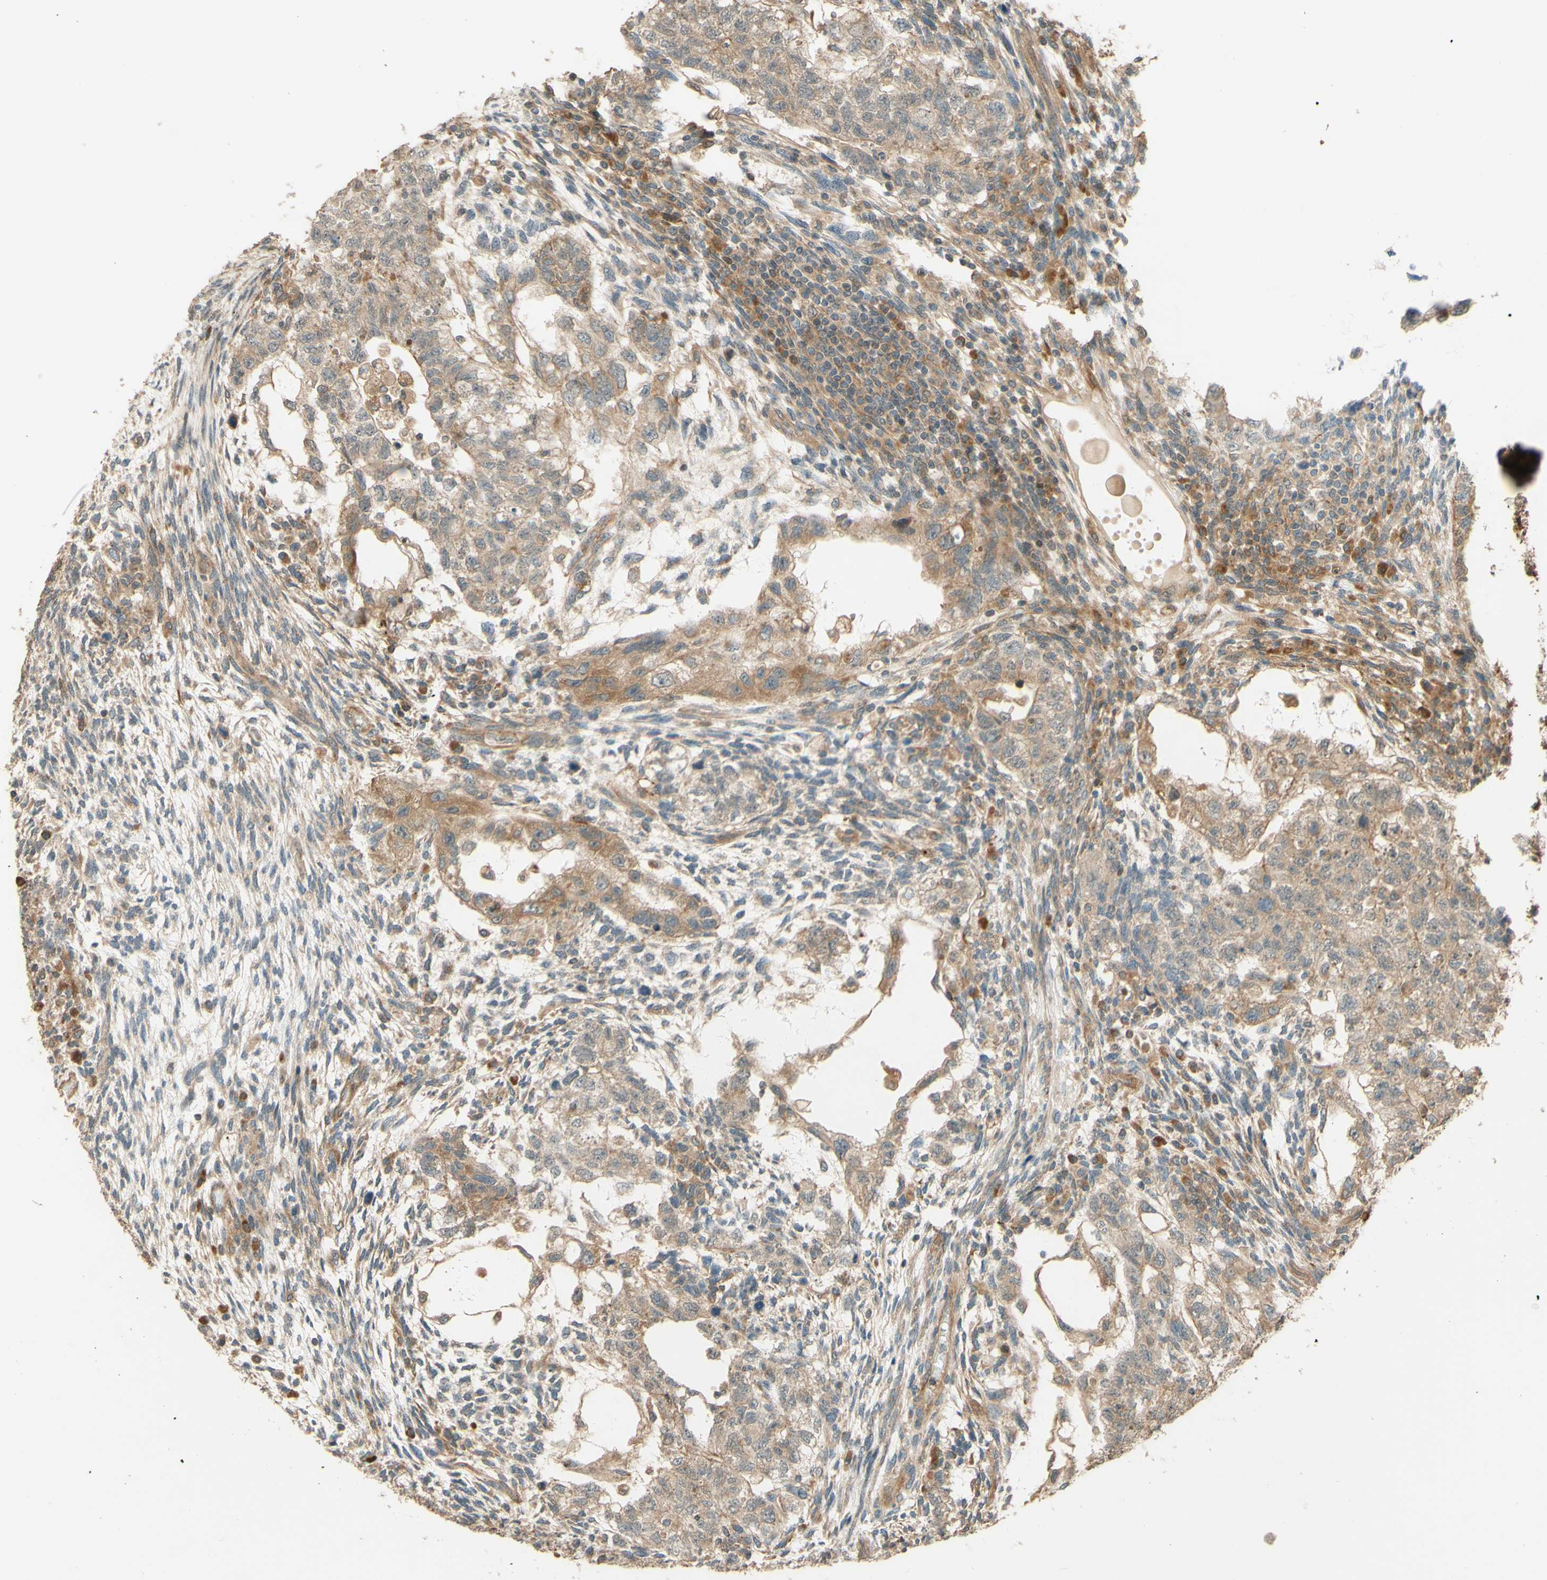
{"staining": {"intensity": "weak", "quantity": ">75%", "location": "cytoplasmic/membranous"}, "tissue": "testis cancer", "cell_type": "Tumor cells", "image_type": "cancer", "snomed": [{"axis": "morphology", "description": "Normal tissue, NOS"}, {"axis": "morphology", "description": "Carcinoma, Embryonal, NOS"}, {"axis": "topography", "description": "Testis"}], "caption": "IHC of human testis embryonal carcinoma displays low levels of weak cytoplasmic/membranous positivity in about >75% of tumor cells. (Brightfield microscopy of DAB IHC at high magnification).", "gene": "RNF19A", "patient": {"sex": "male", "age": 36}}